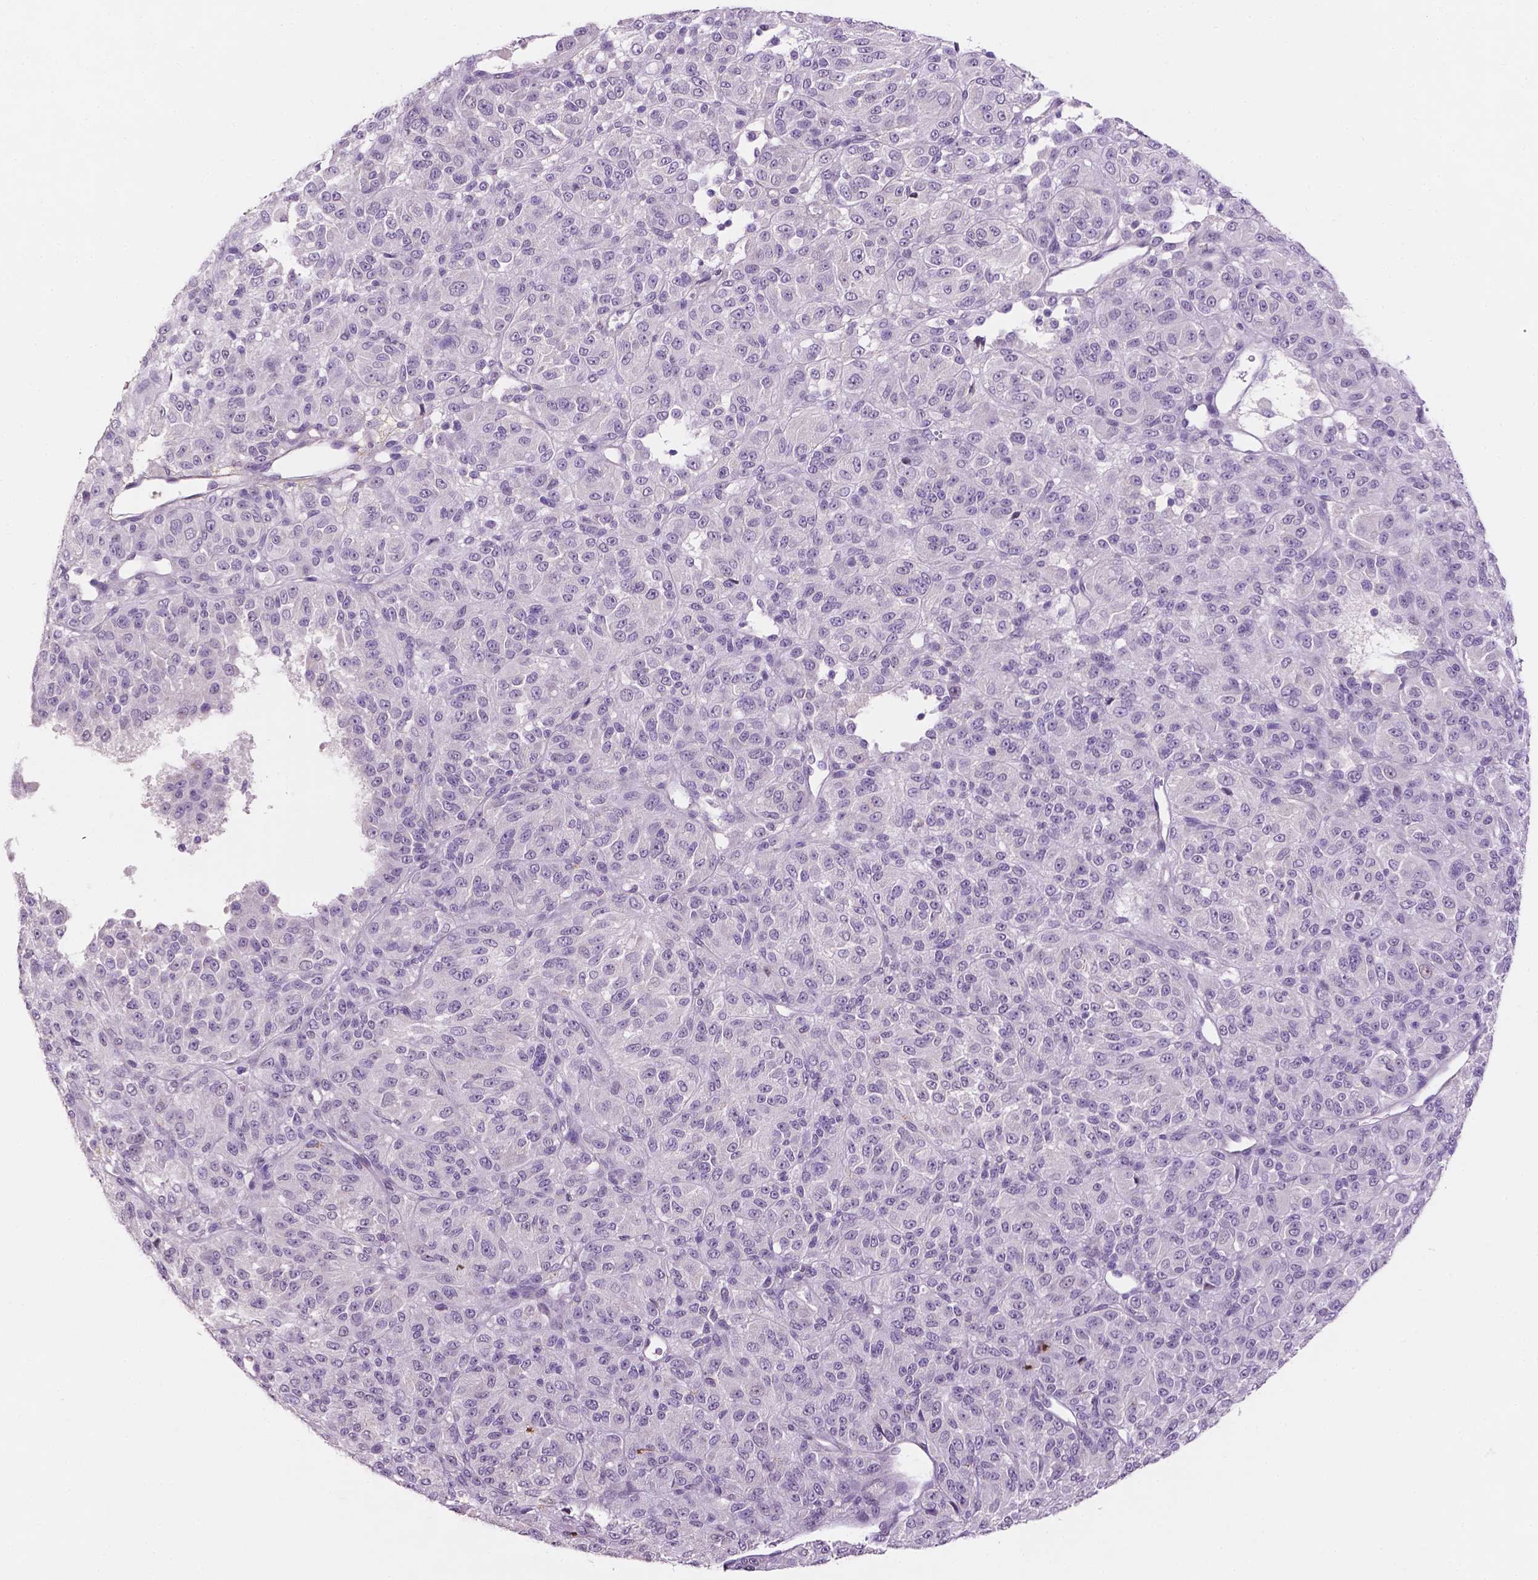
{"staining": {"intensity": "negative", "quantity": "none", "location": "none"}, "tissue": "melanoma", "cell_type": "Tumor cells", "image_type": "cancer", "snomed": [{"axis": "morphology", "description": "Malignant melanoma, Metastatic site"}, {"axis": "topography", "description": "Brain"}], "caption": "Human malignant melanoma (metastatic site) stained for a protein using immunohistochemistry exhibits no staining in tumor cells.", "gene": "DLG2", "patient": {"sex": "female", "age": 56}}